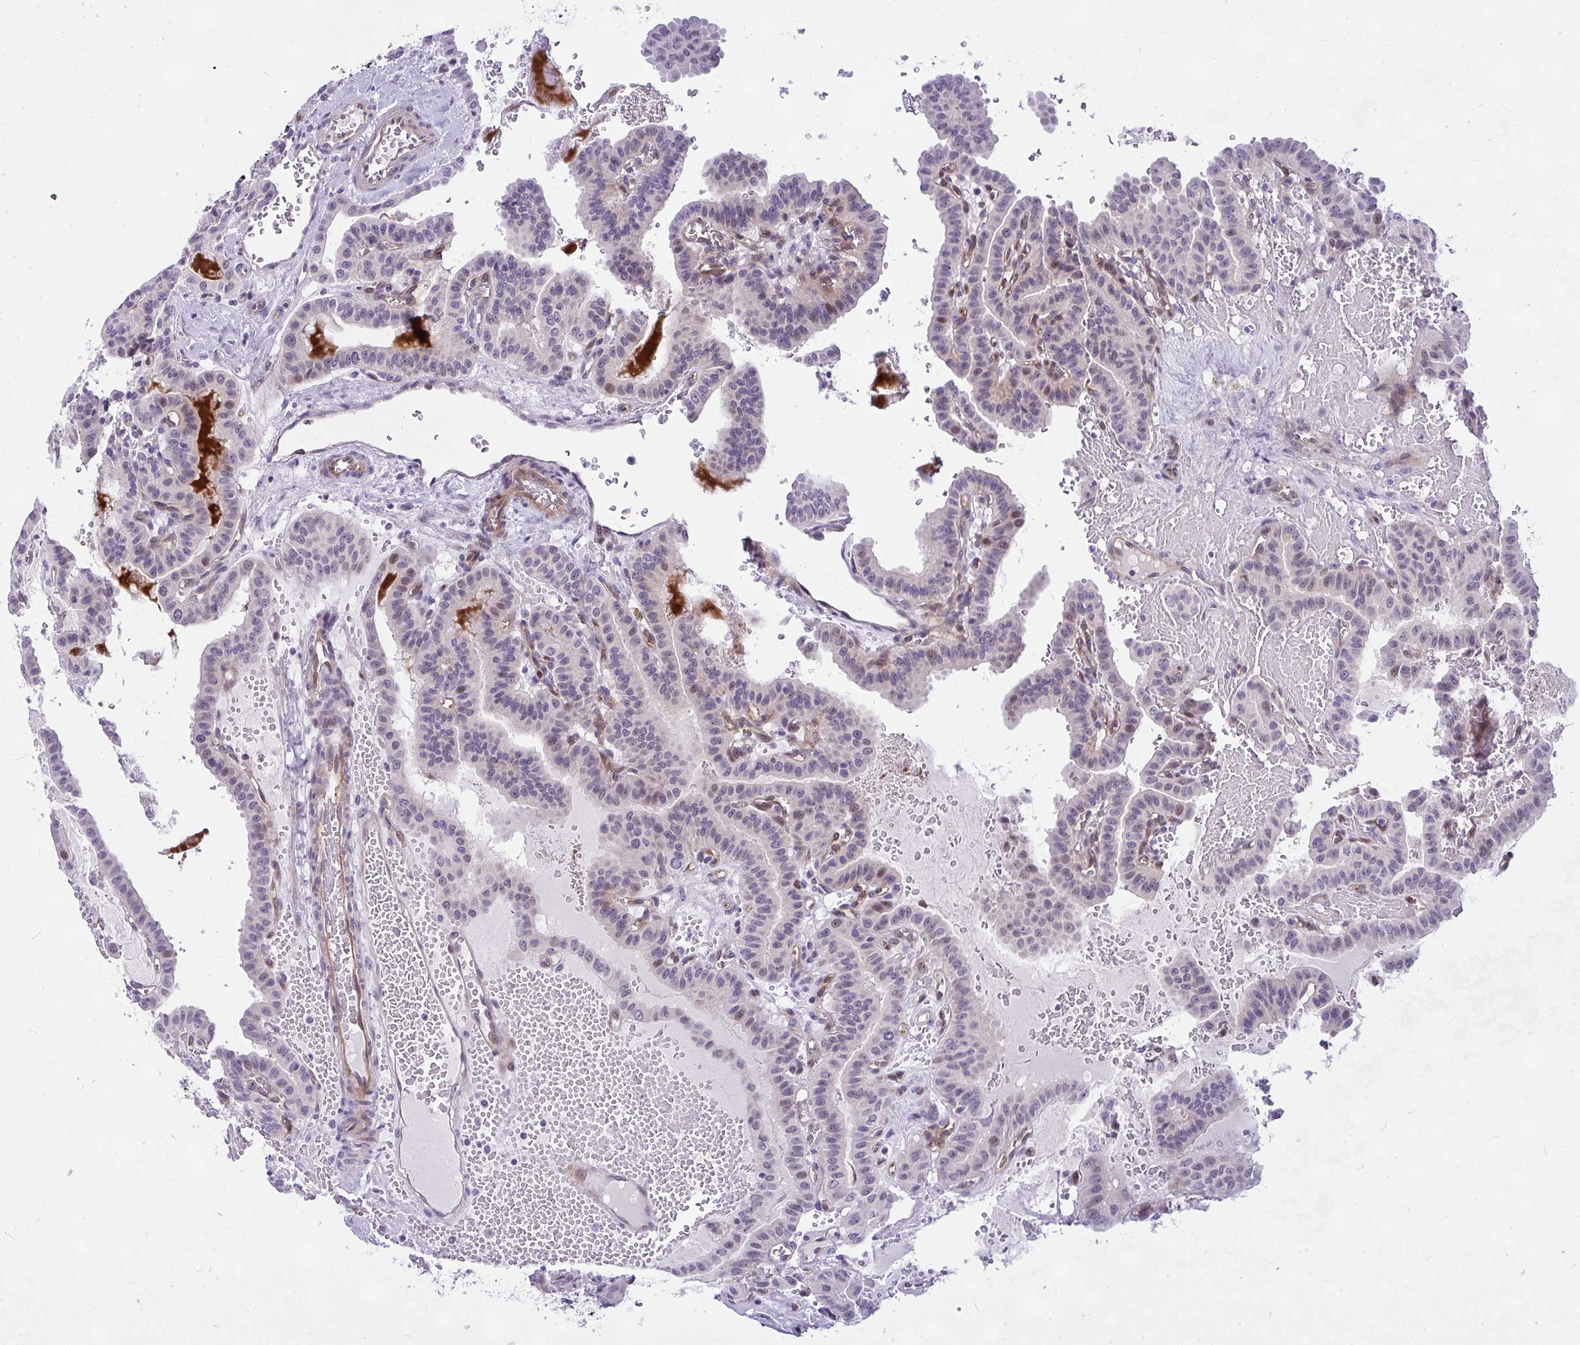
{"staining": {"intensity": "weak", "quantity": "<25%", "location": "nuclear"}, "tissue": "thyroid cancer", "cell_type": "Tumor cells", "image_type": "cancer", "snomed": [{"axis": "morphology", "description": "Papillary adenocarcinoma, NOS"}, {"axis": "topography", "description": "Thyroid gland"}], "caption": "Immunohistochemistry (IHC) of thyroid cancer (papillary adenocarcinoma) exhibits no staining in tumor cells.", "gene": "NFXL1", "patient": {"sex": "male", "age": 87}}